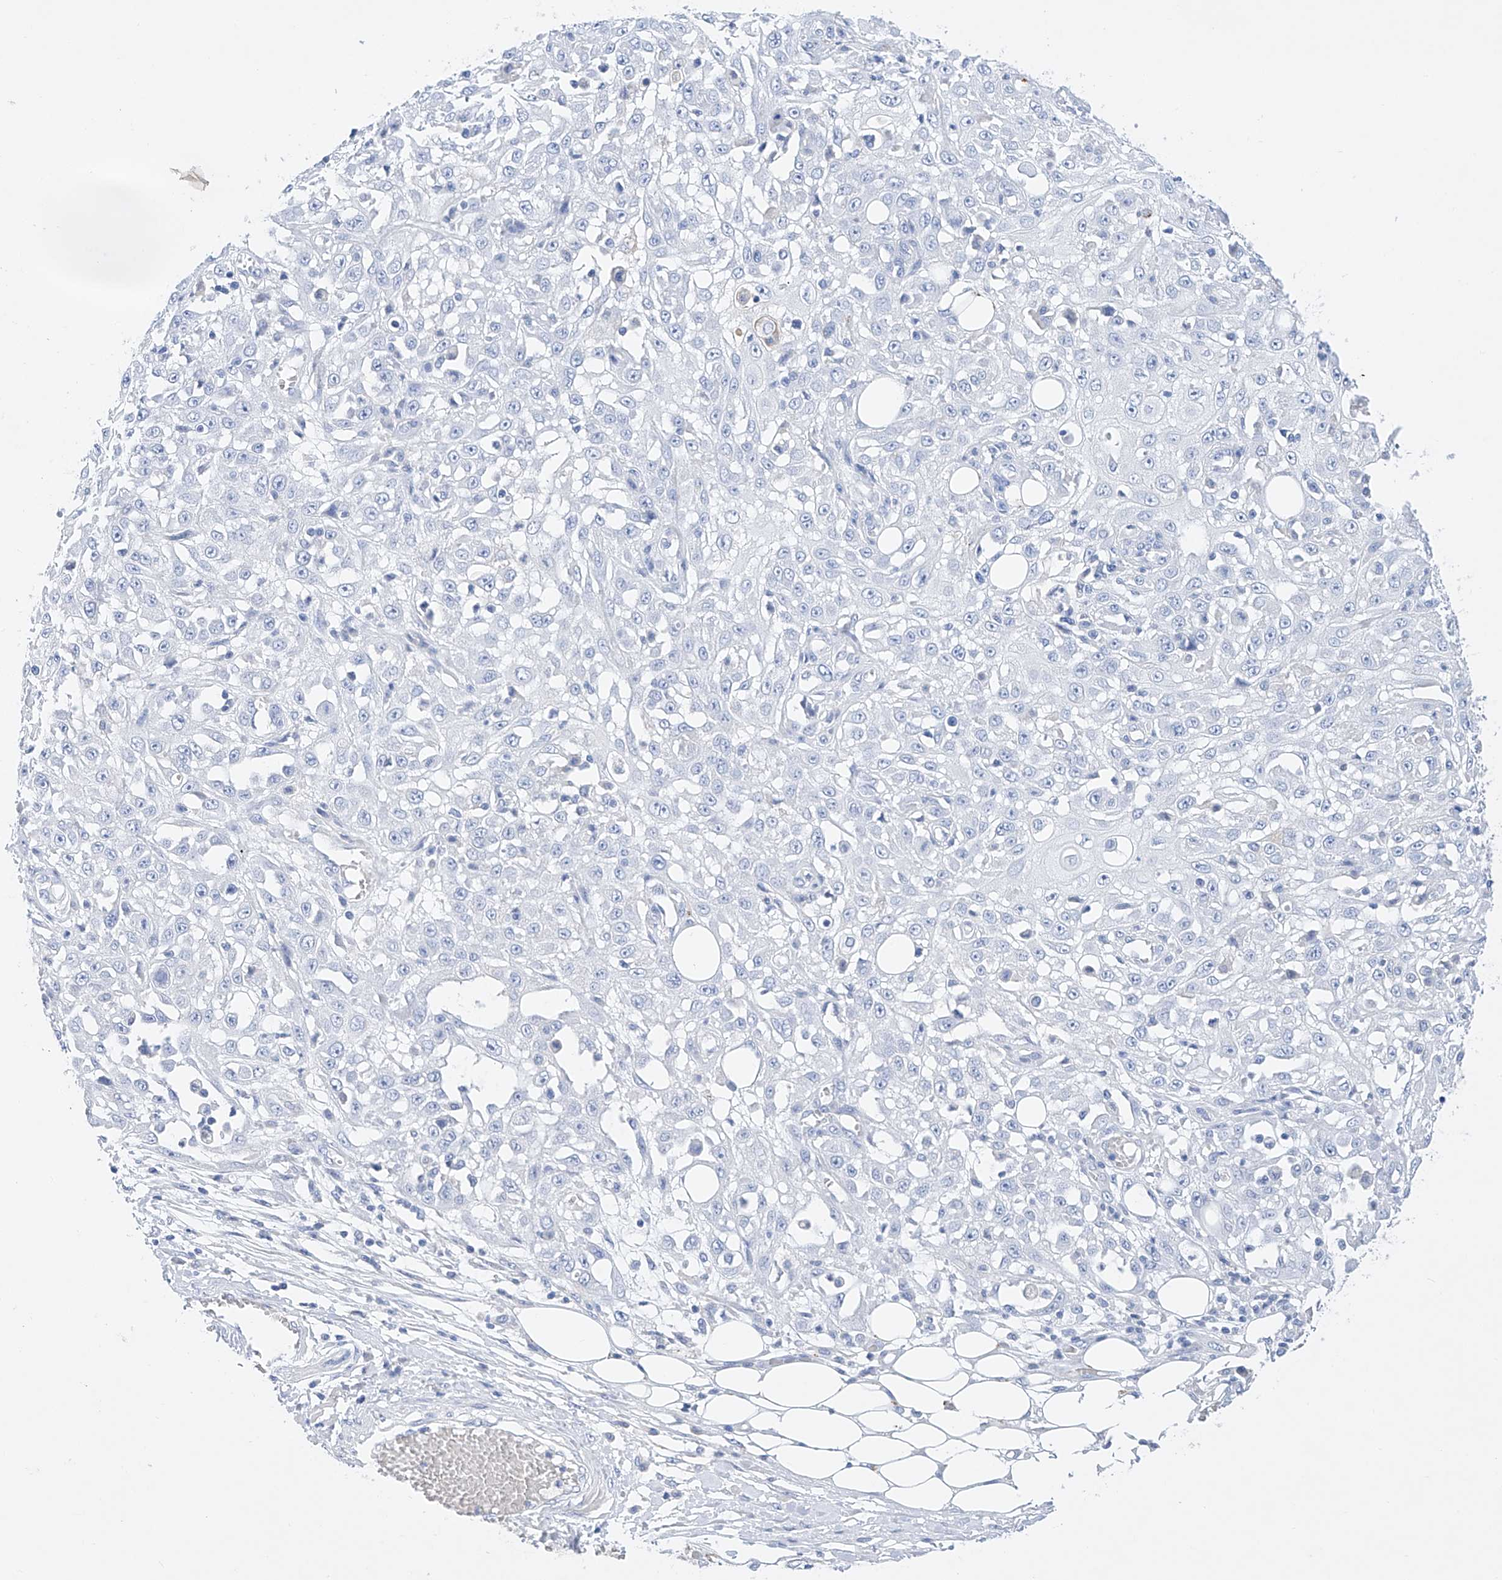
{"staining": {"intensity": "negative", "quantity": "none", "location": "none"}, "tissue": "skin cancer", "cell_type": "Tumor cells", "image_type": "cancer", "snomed": [{"axis": "morphology", "description": "Squamous cell carcinoma, NOS"}, {"axis": "morphology", "description": "Squamous cell carcinoma, metastatic, NOS"}, {"axis": "topography", "description": "Skin"}, {"axis": "topography", "description": "Lymph node"}], "caption": "A high-resolution photomicrograph shows IHC staining of skin cancer (metastatic squamous cell carcinoma), which shows no significant positivity in tumor cells. Brightfield microscopy of IHC stained with DAB (3,3'-diaminobenzidine) (brown) and hematoxylin (blue), captured at high magnification.", "gene": "LURAP1", "patient": {"sex": "male", "age": 75}}